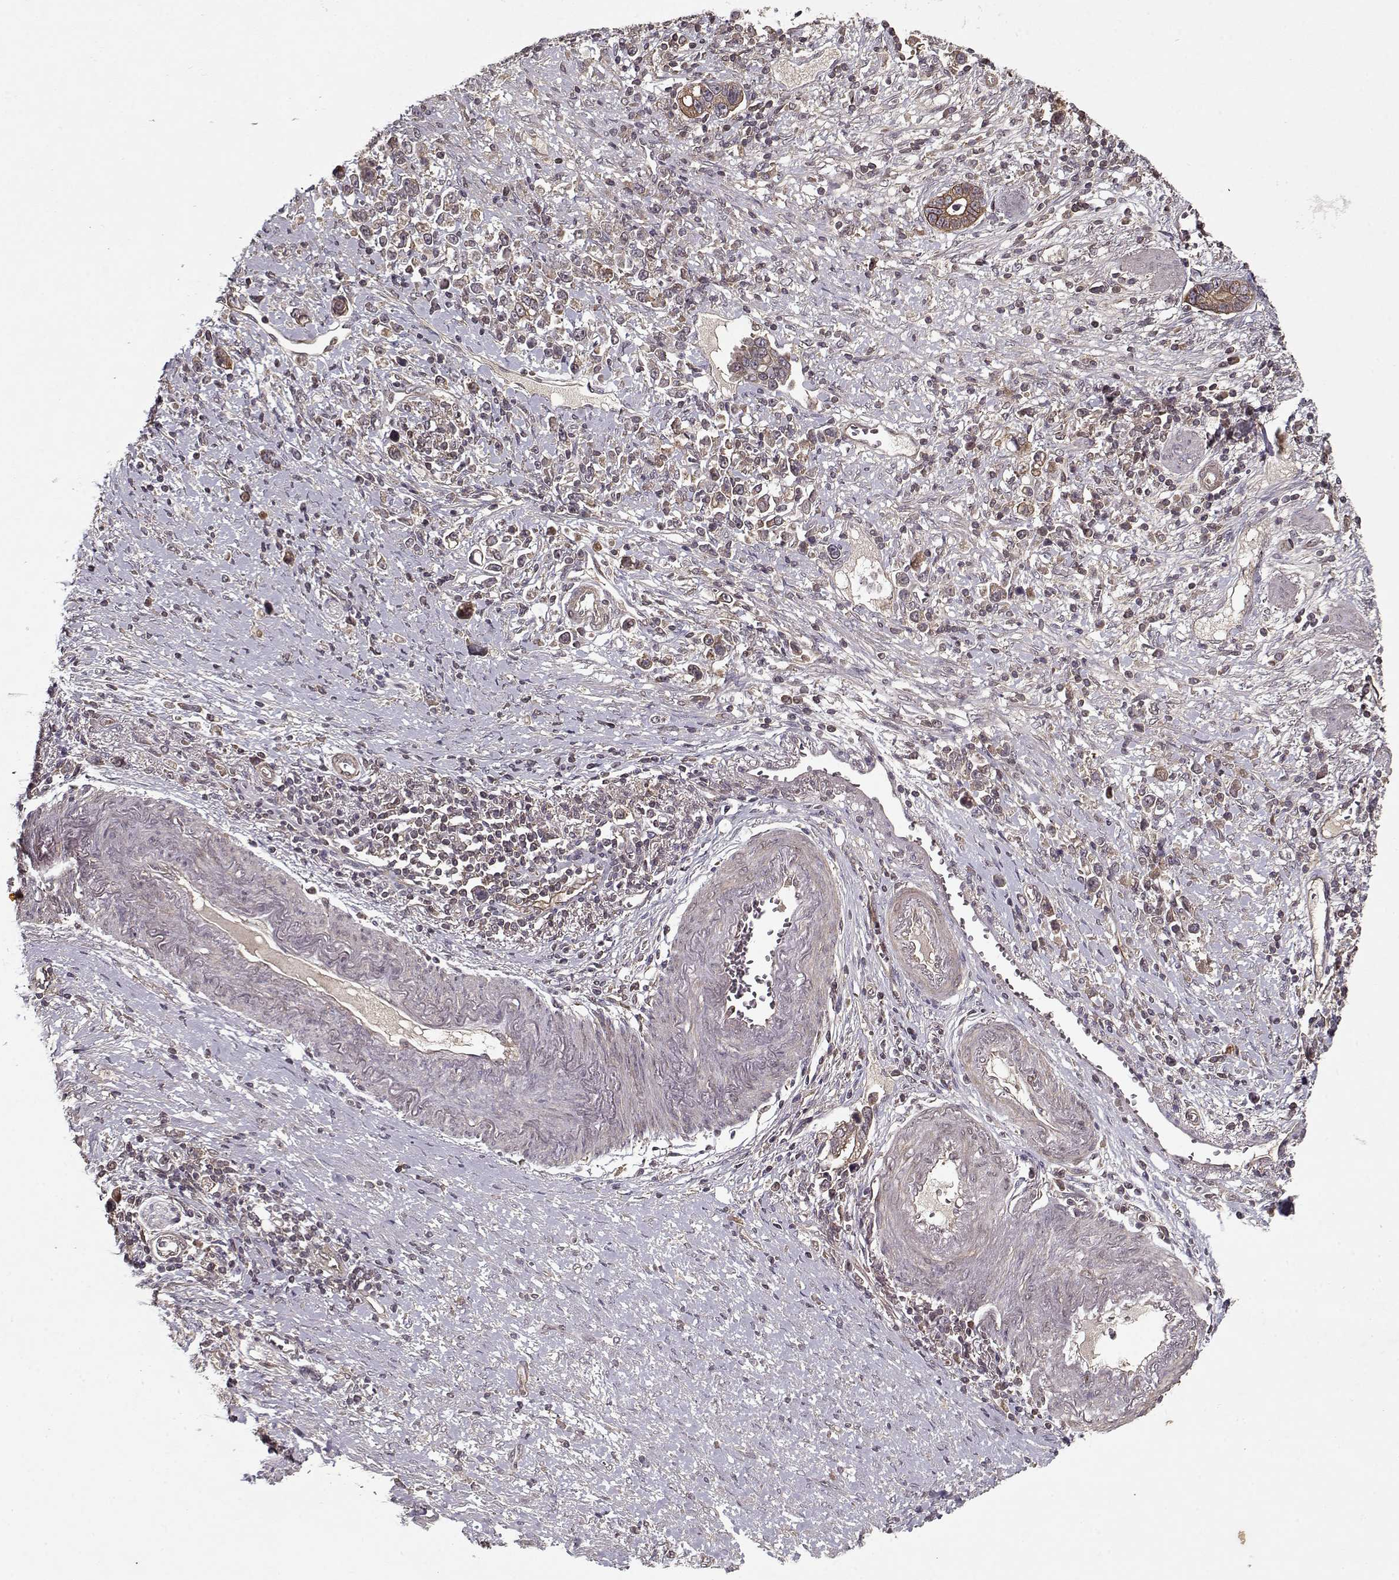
{"staining": {"intensity": "moderate", "quantity": "<25%", "location": "cytoplasmic/membranous"}, "tissue": "stomach cancer", "cell_type": "Tumor cells", "image_type": "cancer", "snomed": [{"axis": "morphology", "description": "Adenocarcinoma, NOS"}, {"axis": "topography", "description": "Stomach"}], "caption": "Protein expression analysis of adenocarcinoma (stomach) exhibits moderate cytoplasmic/membranous positivity in approximately <25% of tumor cells.", "gene": "PPP1R12A", "patient": {"sex": "male", "age": 63}}